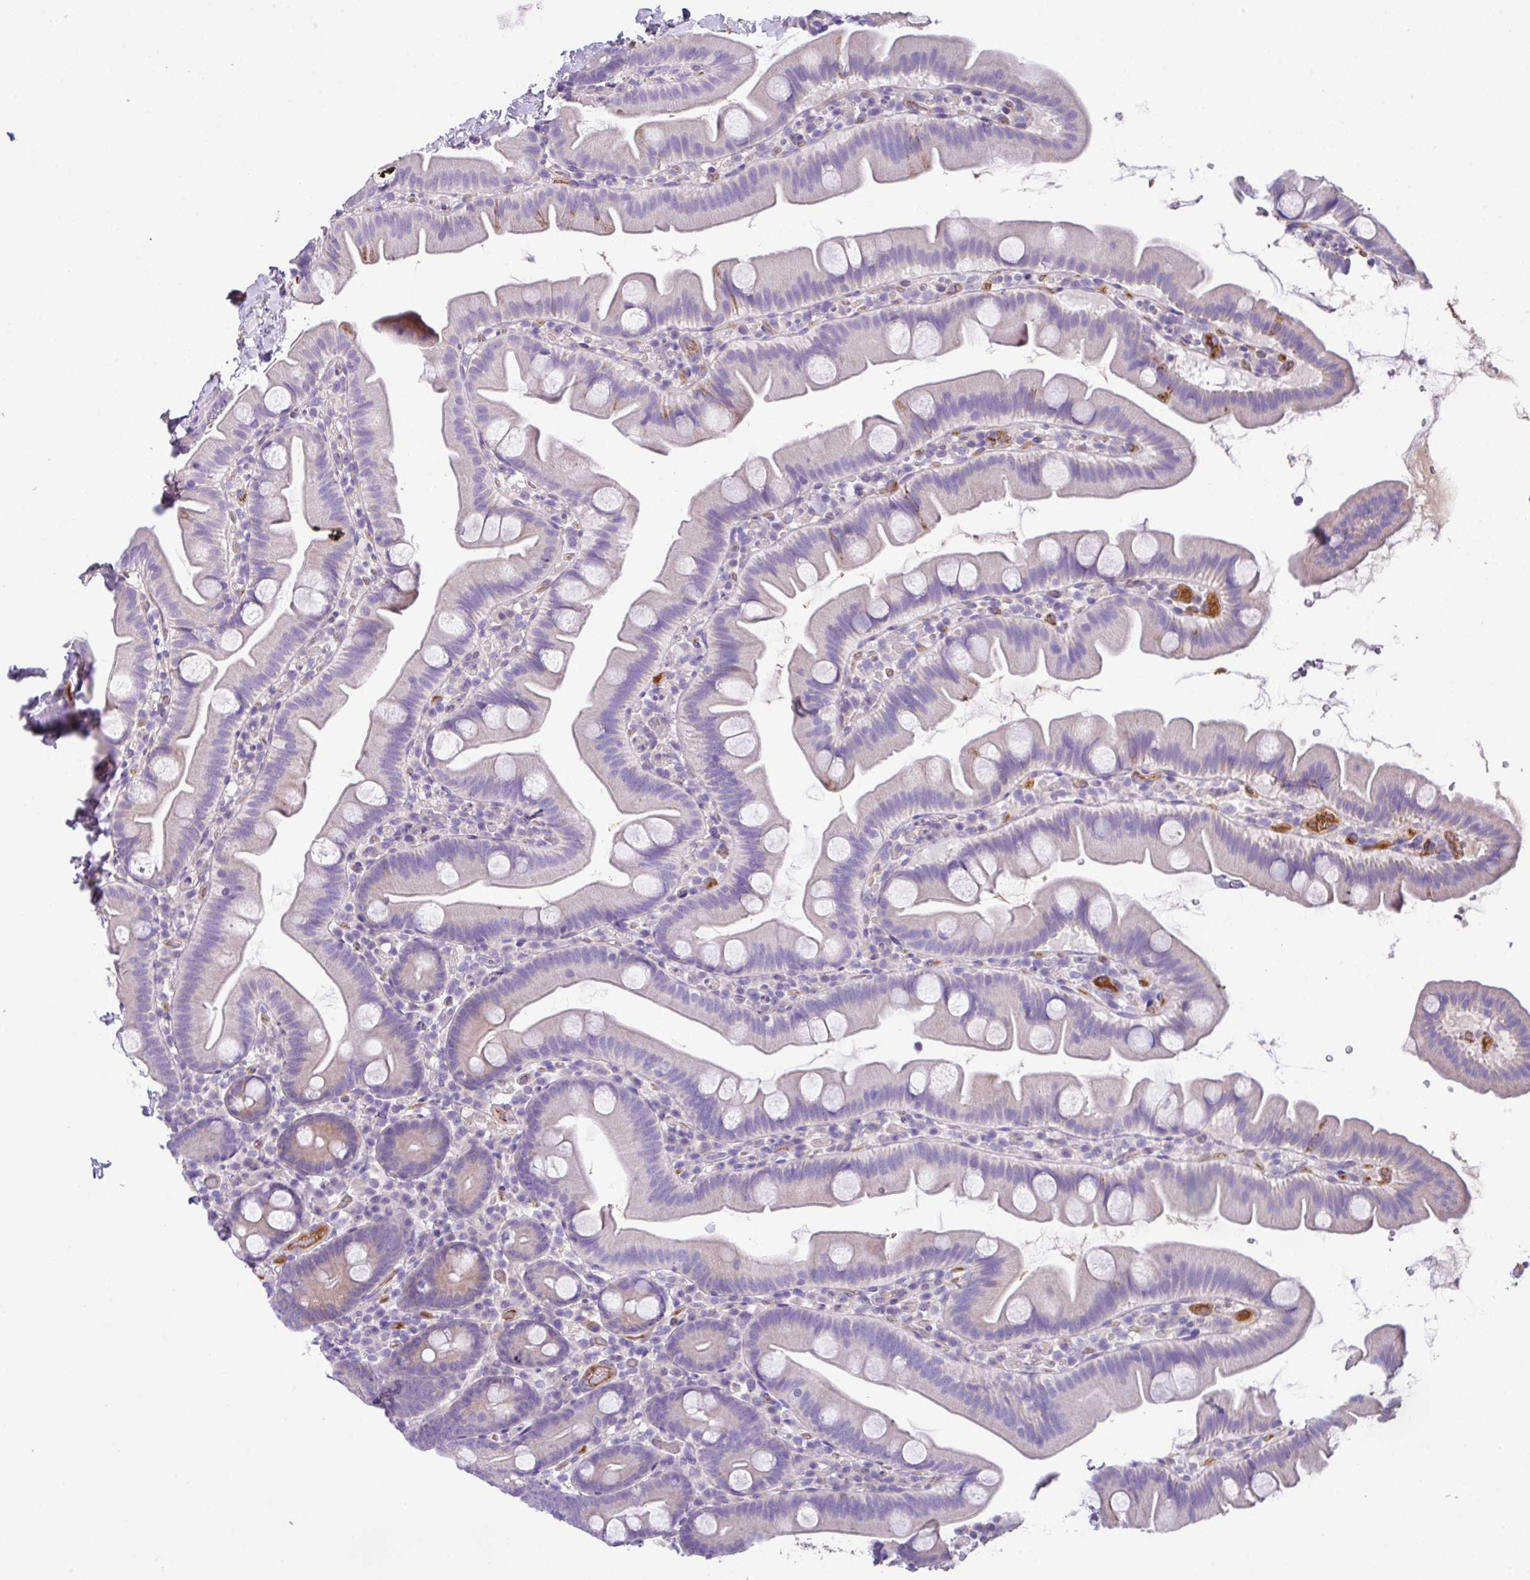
{"staining": {"intensity": "negative", "quantity": "none", "location": "none"}, "tissue": "small intestine", "cell_type": "Glandular cells", "image_type": "normal", "snomed": [{"axis": "morphology", "description": "Normal tissue, NOS"}, {"axis": "topography", "description": "Small intestine"}], "caption": "Glandular cells are negative for brown protein staining in benign small intestine. The staining was performed using DAB (3,3'-diaminobenzidine) to visualize the protein expression in brown, while the nuclei were stained in blue with hematoxylin (Magnification: 20x).", "gene": "DNAL1", "patient": {"sex": "female", "age": 68}}